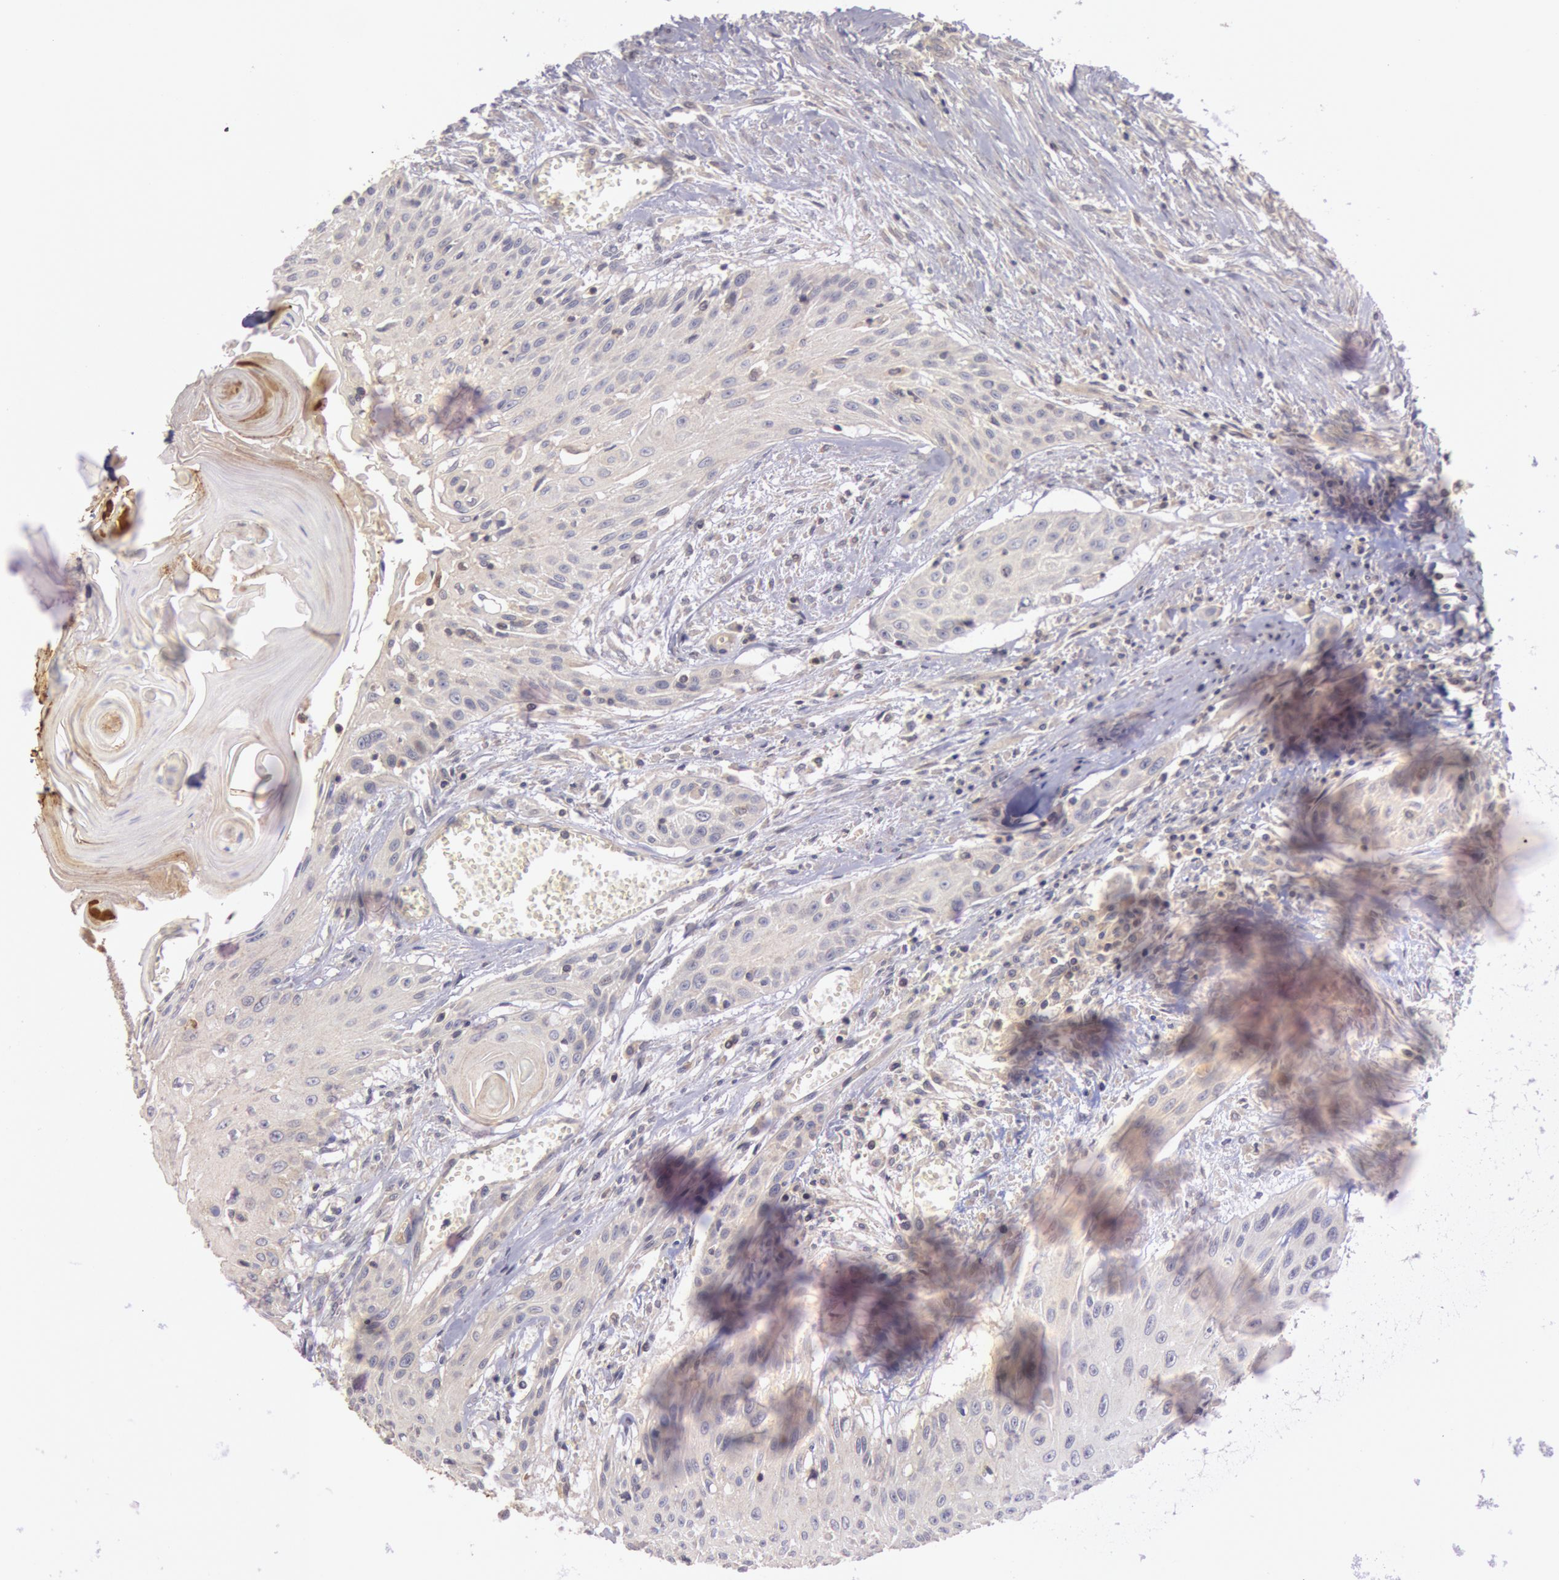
{"staining": {"intensity": "negative", "quantity": "none", "location": "none"}, "tissue": "head and neck cancer", "cell_type": "Tumor cells", "image_type": "cancer", "snomed": [{"axis": "morphology", "description": "Squamous cell carcinoma, NOS"}, {"axis": "morphology", "description": "Squamous cell carcinoma, metastatic, NOS"}, {"axis": "topography", "description": "Lymph node"}, {"axis": "topography", "description": "Salivary gland"}, {"axis": "topography", "description": "Head-Neck"}], "caption": "Protein analysis of squamous cell carcinoma (head and neck) demonstrates no significant positivity in tumor cells.", "gene": "PIK3R1", "patient": {"sex": "female", "age": 74}}